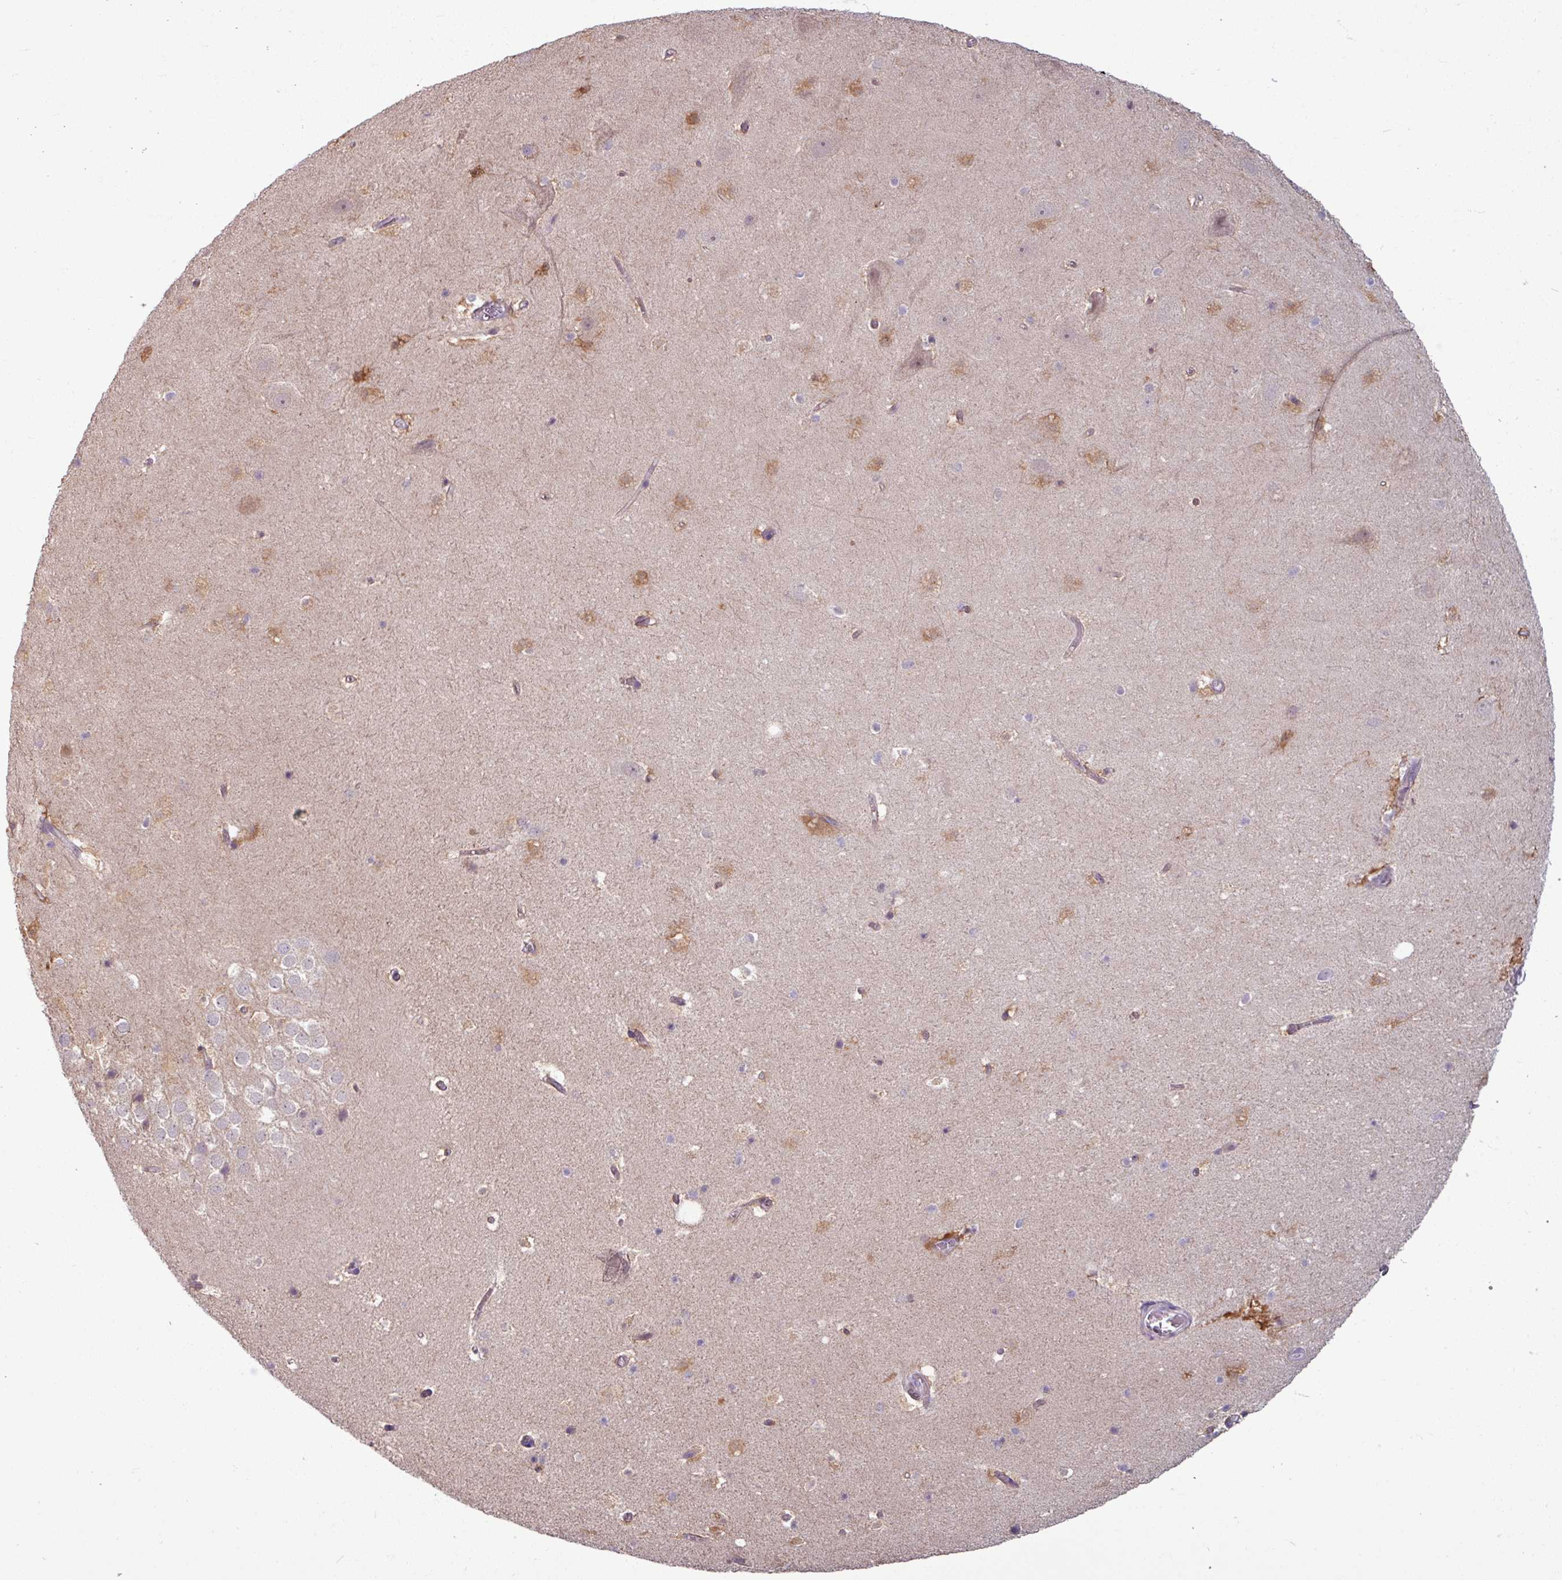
{"staining": {"intensity": "negative", "quantity": "none", "location": "none"}, "tissue": "hippocampus", "cell_type": "Glial cells", "image_type": "normal", "snomed": [{"axis": "morphology", "description": "Normal tissue, NOS"}, {"axis": "topography", "description": "Hippocampus"}], "caption": "This photomicrograph is of benign hippocampus stained with IHC to label a protein in brown with the nuclei are counter-stained blue. There is no expression in glial cells.", "gene": "PNMA6A", "patient": {"sex": "male", "age": 37}}